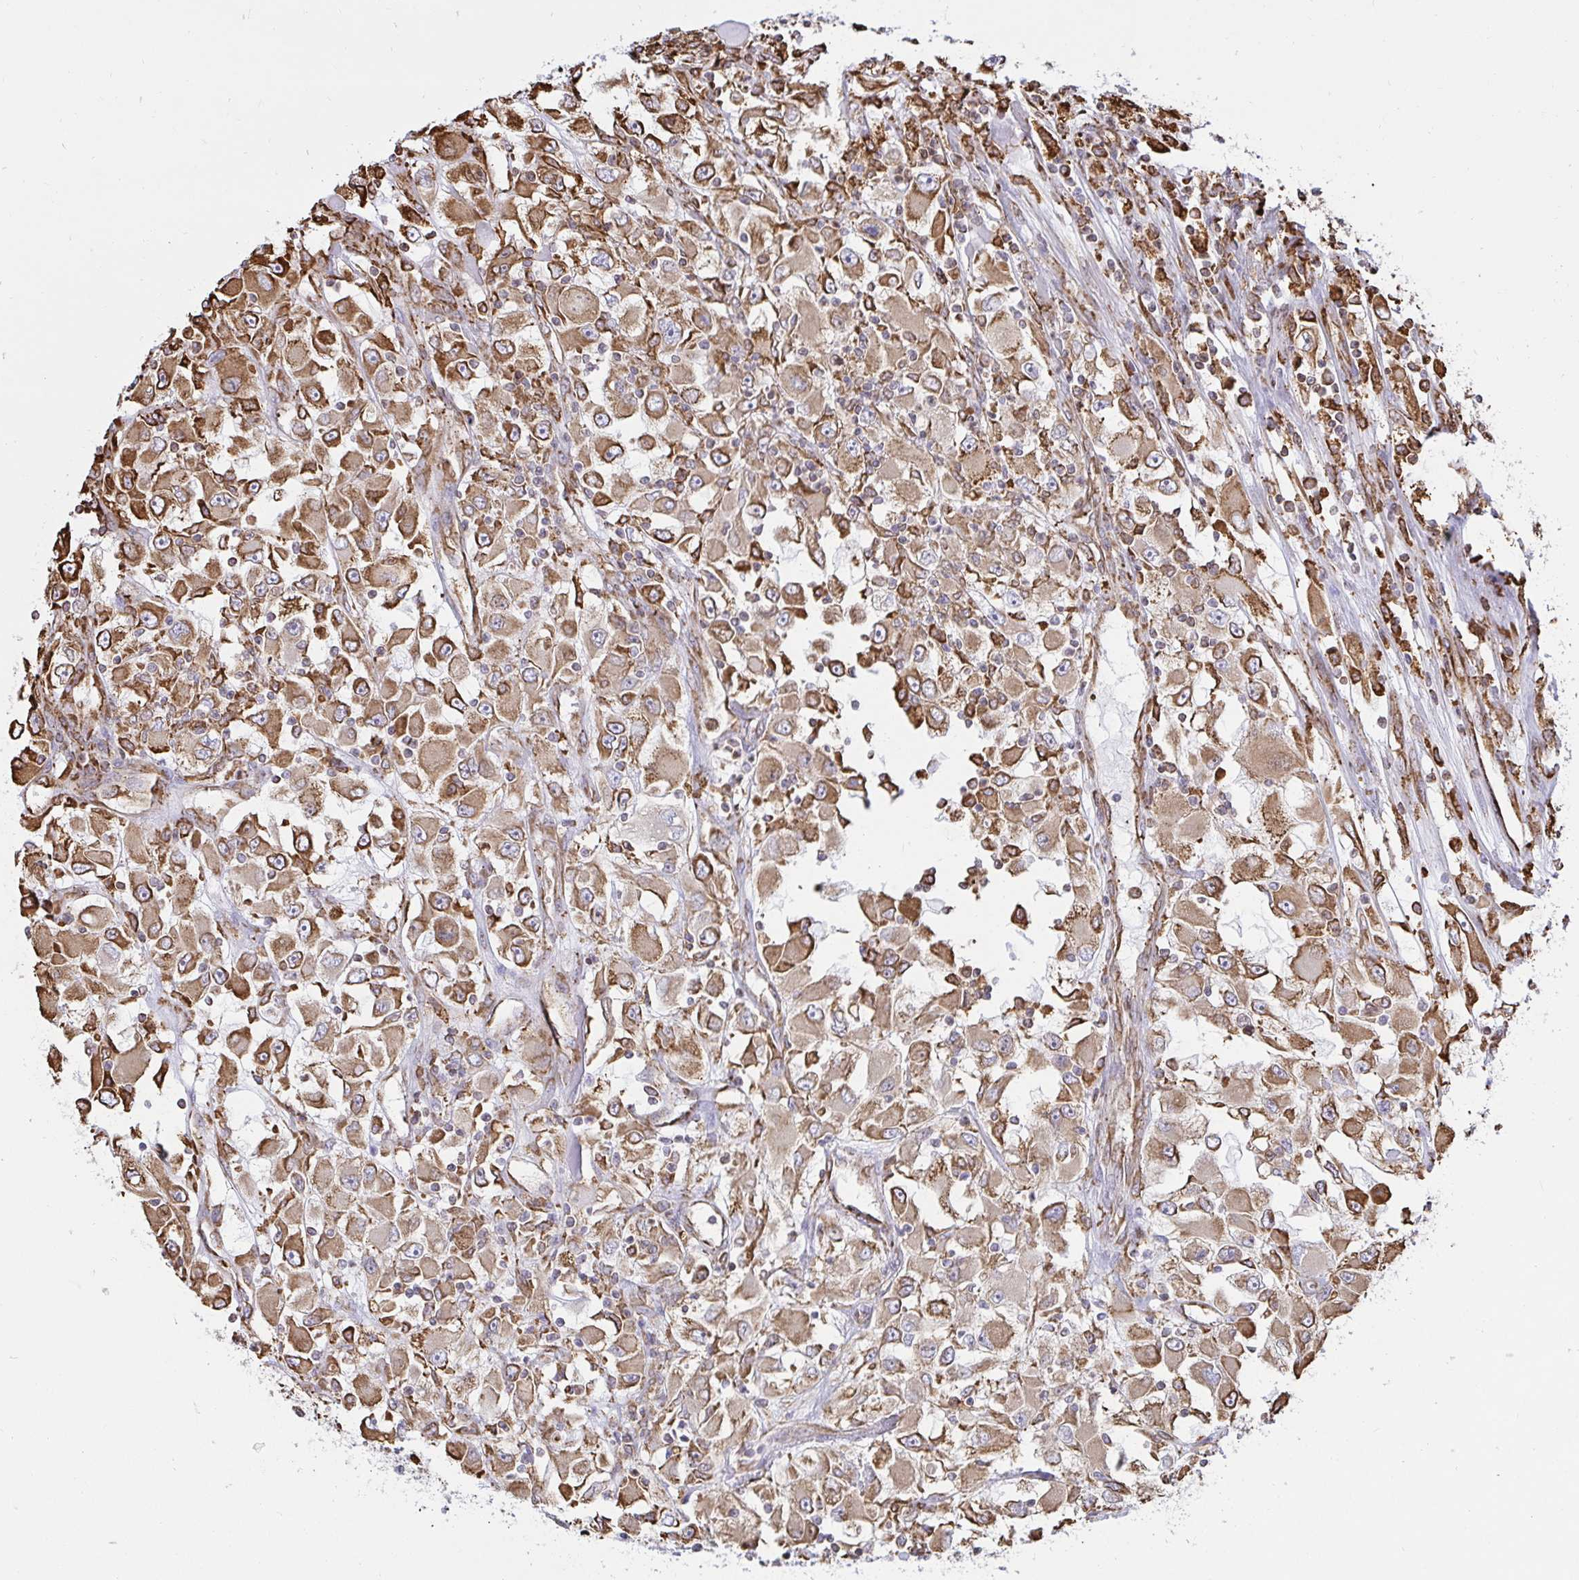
{"staining": {"intensity": "moderate", "quantity": ">75%", "location": "cytoplasmic/membranous"}, "tissue": "renal cancer", "cell_type": "Tumor cells", "image_type": "cancer", "snomed": [{"axis": "morphology", "description": "Adenocarcinoma, NOS"}, {"axis": "topography", "description": "Kidney"}], "caption": "There is medium levels of moderate cytoplasmic/membranous expression in tumor cells of adenocarcinoma (renal), as demonstrated by immunohistochemical staining (brown color).", "gene": "CLGN", "patient": {"sex": "female", "age": 52}}